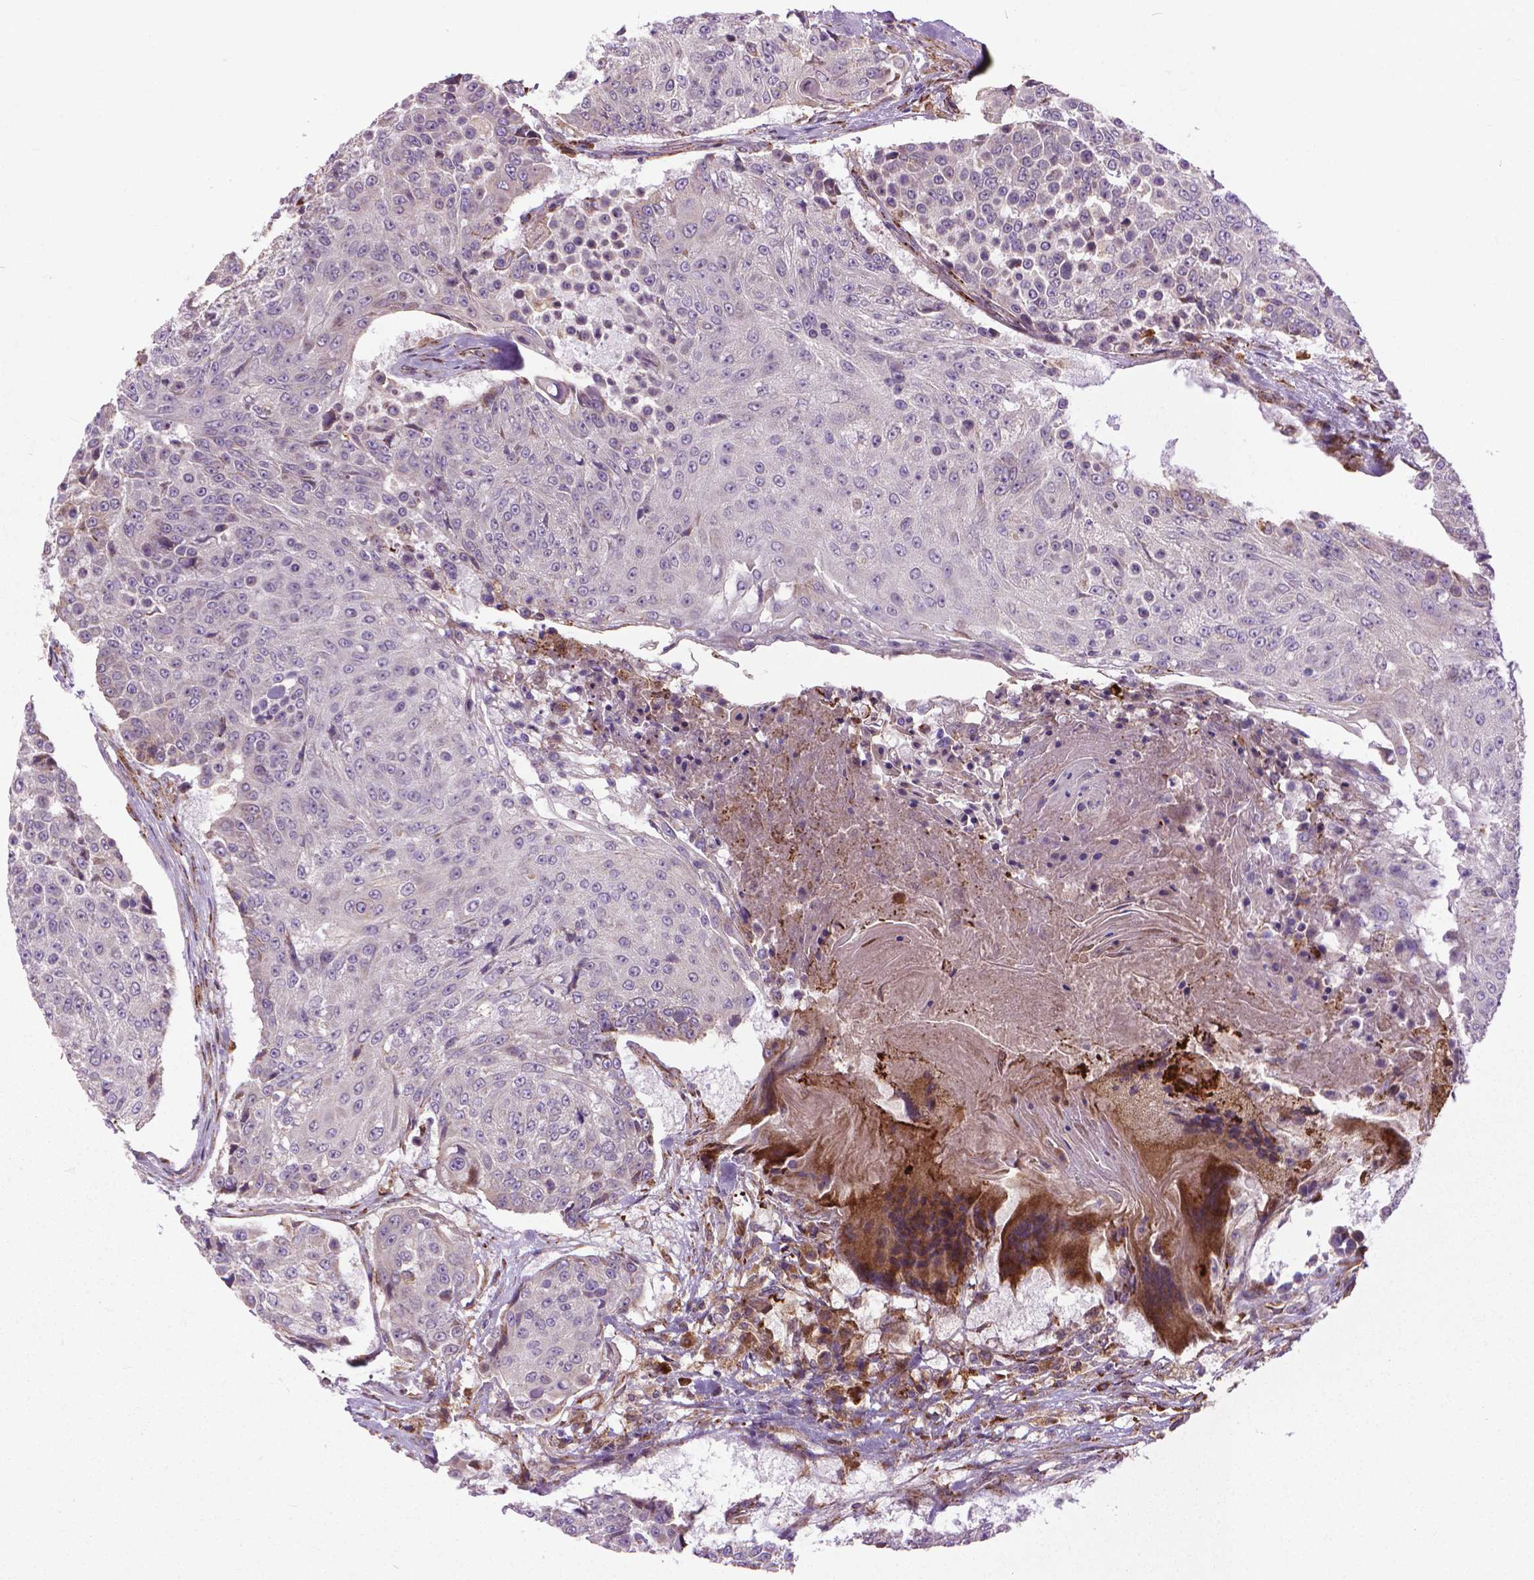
{"staining": {"intensity": "negative", "quantity": "none", "location": "none"}, "tissue": "urothelial cancer", "cell_type": "Tumor cells", "image_type": "cancer", "snomed": [{"axis": "morphology", "description": "Urothelial carcinoma, High grade"}, {"axis": "topography", "description": "Urinary bladder"}], "caption": "Photomicrograph shows no protein positivity in tumor cells of urothelial cancer tissue.", "gene": "MYH14", "patient": {"sex": "female", "age": 63}}